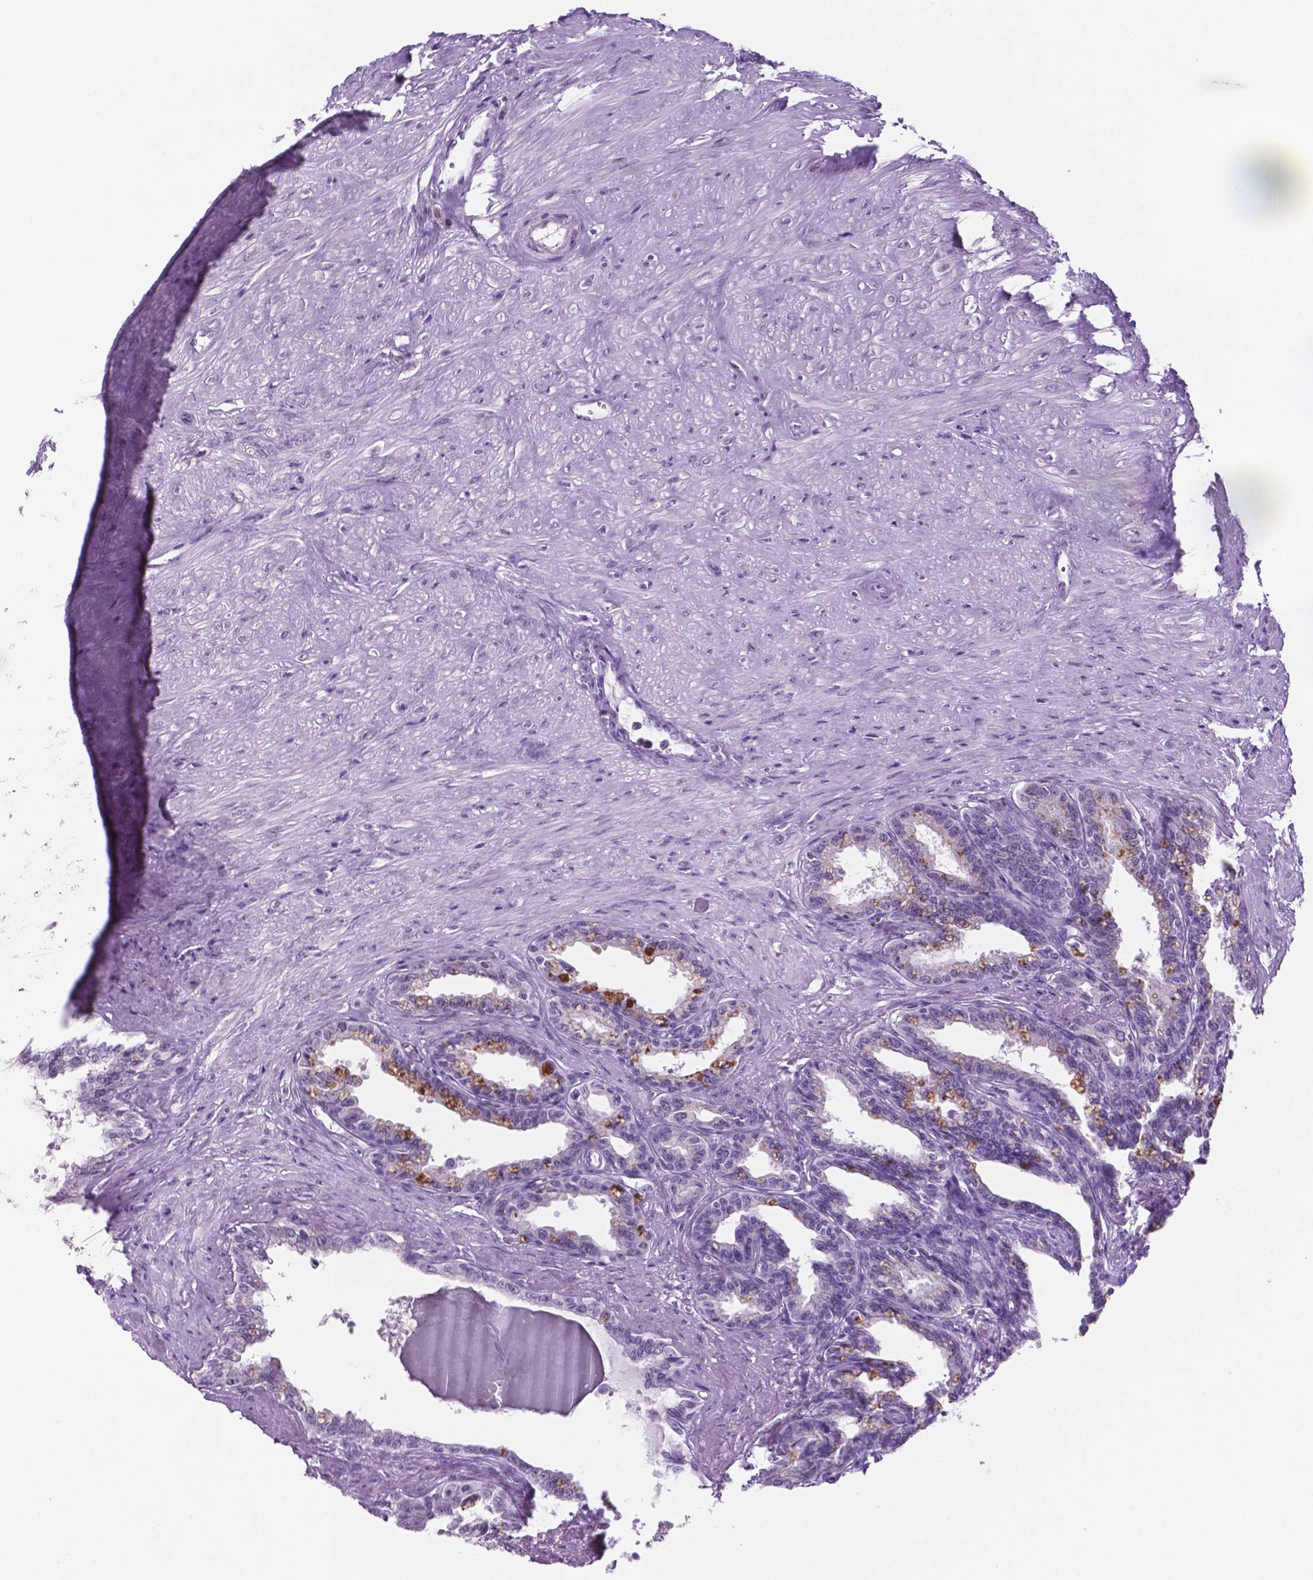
{"staining": {"intensity": "negative", "quantity": "none", "location": "none"}, "tissue": "seminal vesicle", "cell_type": "Glandular cells", "image_type": "normal", "snomed": [{"axis": "morphology", "description": "Normal tissue, NOS"}, {"axis": "morphology", "description": "Urothelial carcinoma, NOS"}, {"axis": "topography", "description": "Urinary bladder"}, {"axis": "topography", "description": "Seminal veicle"}], "caption": "This is an immunohistochemistry (IHC) image of unremarkable seminal vesicle. There is no positivity in glandular cells.", "gene": "C18orf21", "patient": {"sex": "male", "age": 76}}